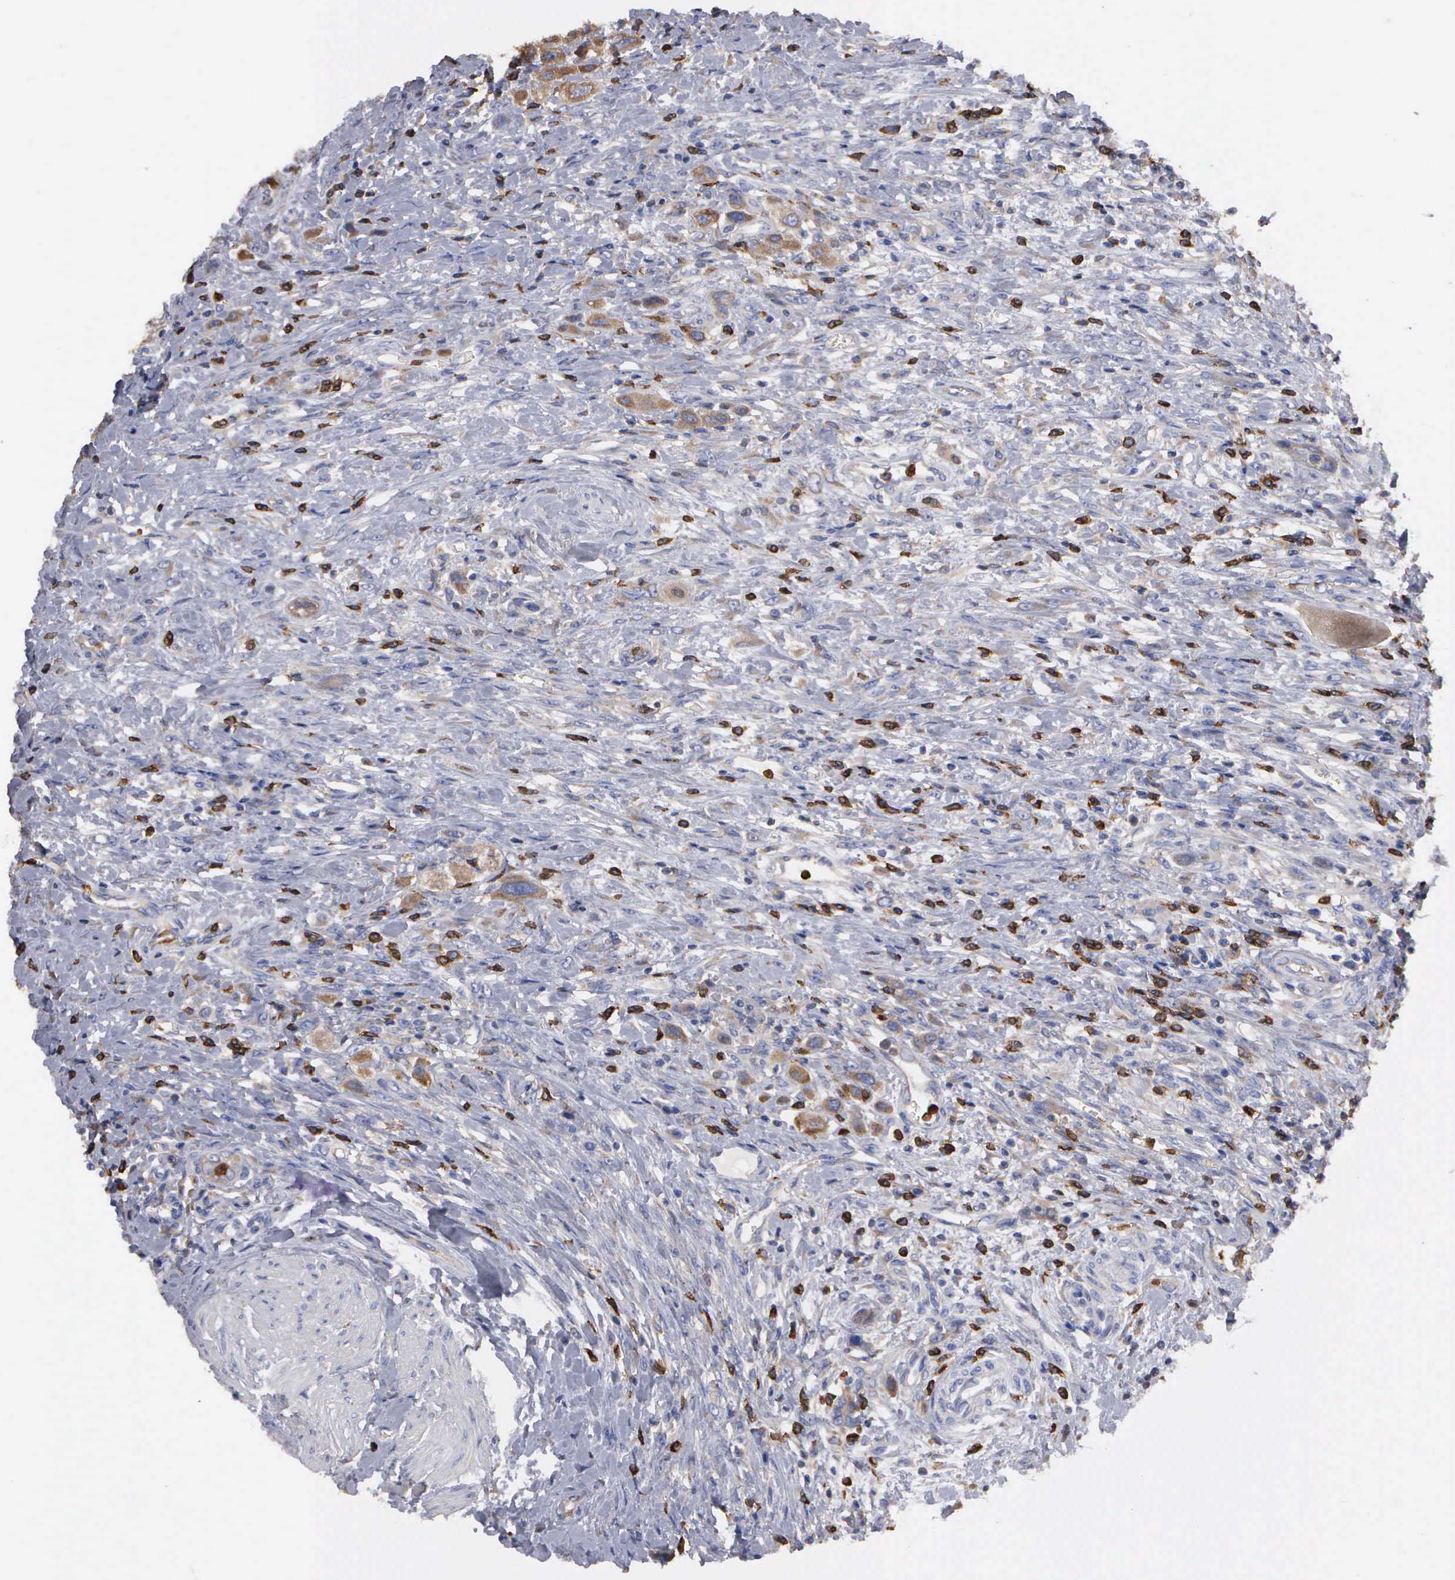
{"staining": {"intensity": "moderate", "quantity": ">75%", "location": "cytoplasmic/membranous"}, "tissue": "urothelial cancer", "cell_type": "Tumor cells", "image_type": "cancer", "snomed": [{"axis": "morphology", "description": "Urothelial carcinoma, High grade"}, {"axis": "topography", "description": "Urinary bladder"}], "caption": "The immunohistochemical stain labels moderate cytoplasmic/membranous expression in tumor cells of high-grade urothelial carcinoma tissue.", "gene": "G6PD", "patient": {"sex": "male", "age": 50}}